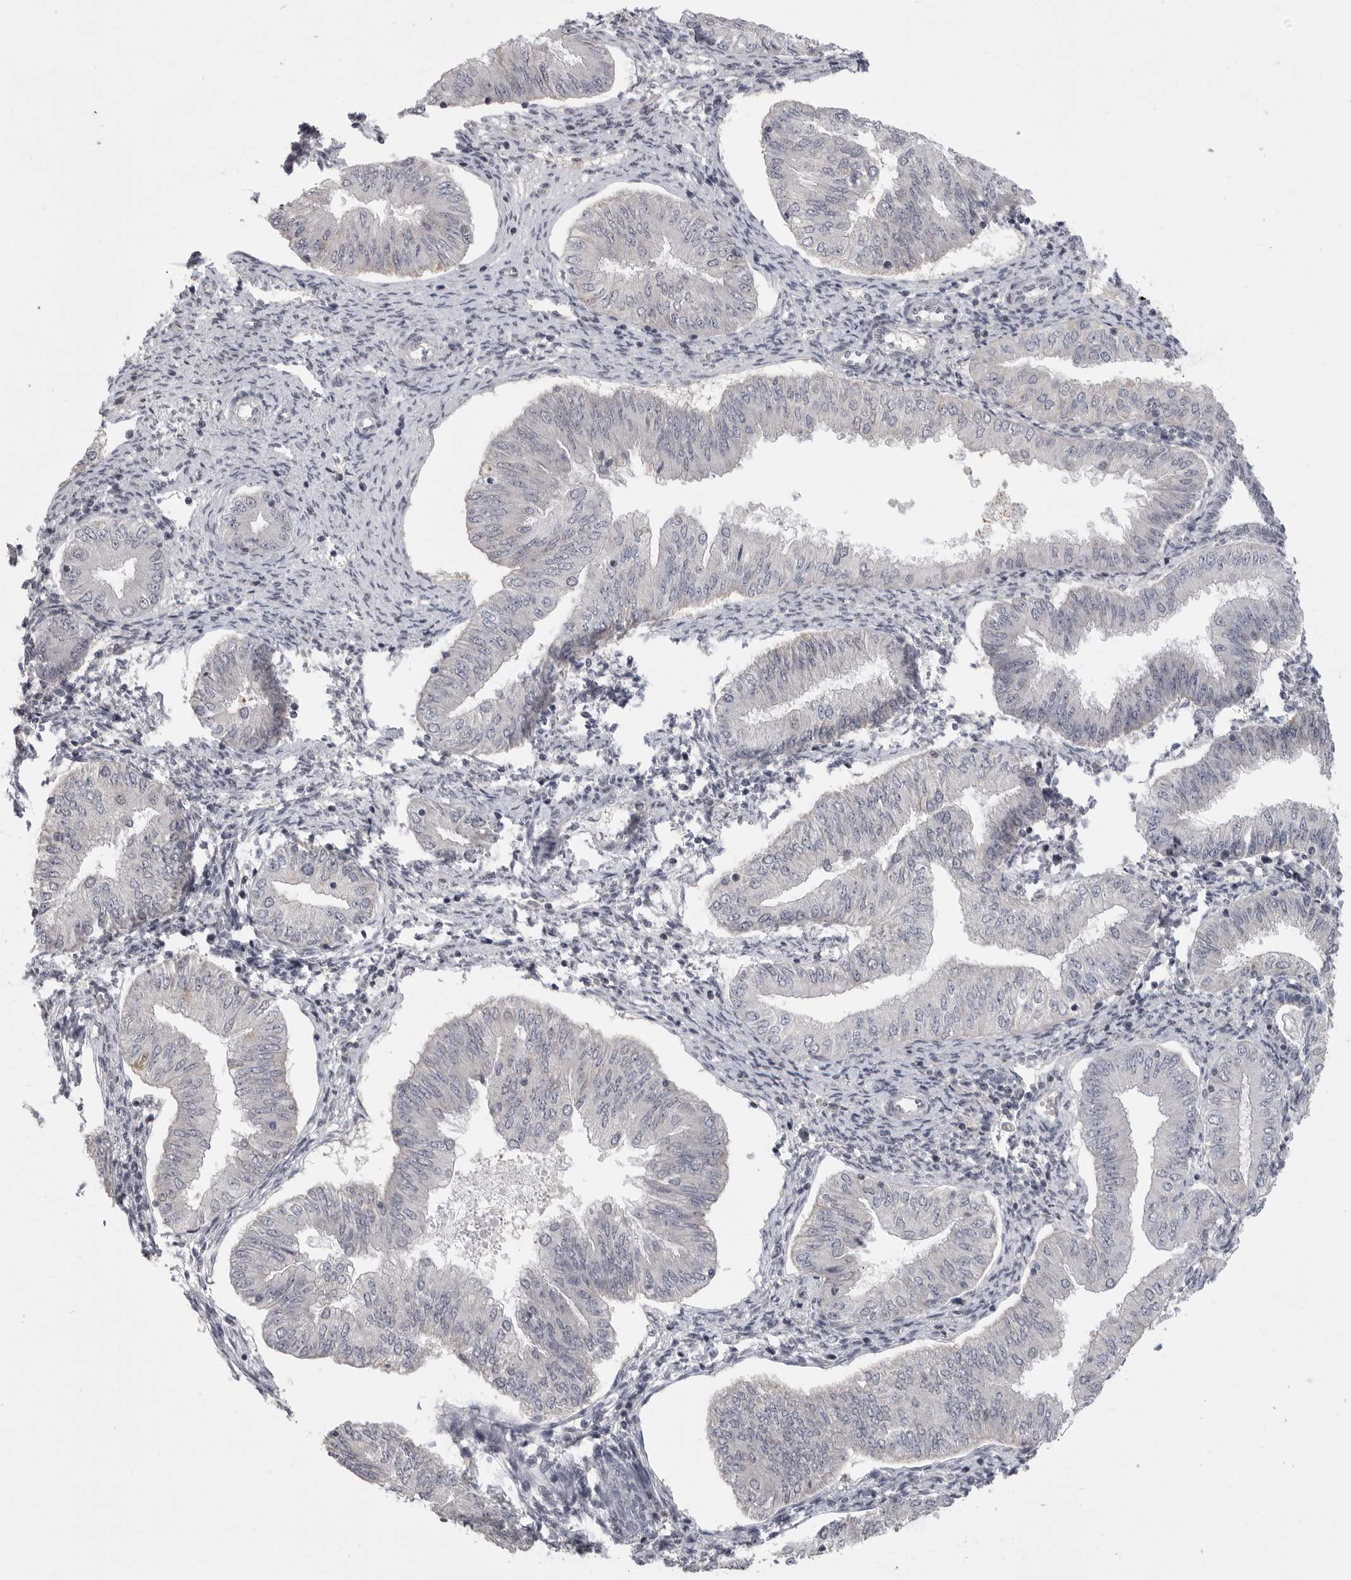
{"staining": {"intensity": "negative", "quantity": "none", "location": "none"}, "tissue": "endometrial cancer", "cell_type": "Tumor cells", "image_type": "cancer", "snomed": [{"axis": "morphology", "description": "Normal tissue, NOS"}, {"axis": "morphology", "description": "Adenocarcinoma, NOS"}, {"axis": "topography", "description": "Endometrium"}], "caption": "Endometrial cancer was stained to show a protein in brown. There is no significant positivity in tumor cells.", "gene": "FBXO43", "patient": {"sex": "female", "age": 53}}